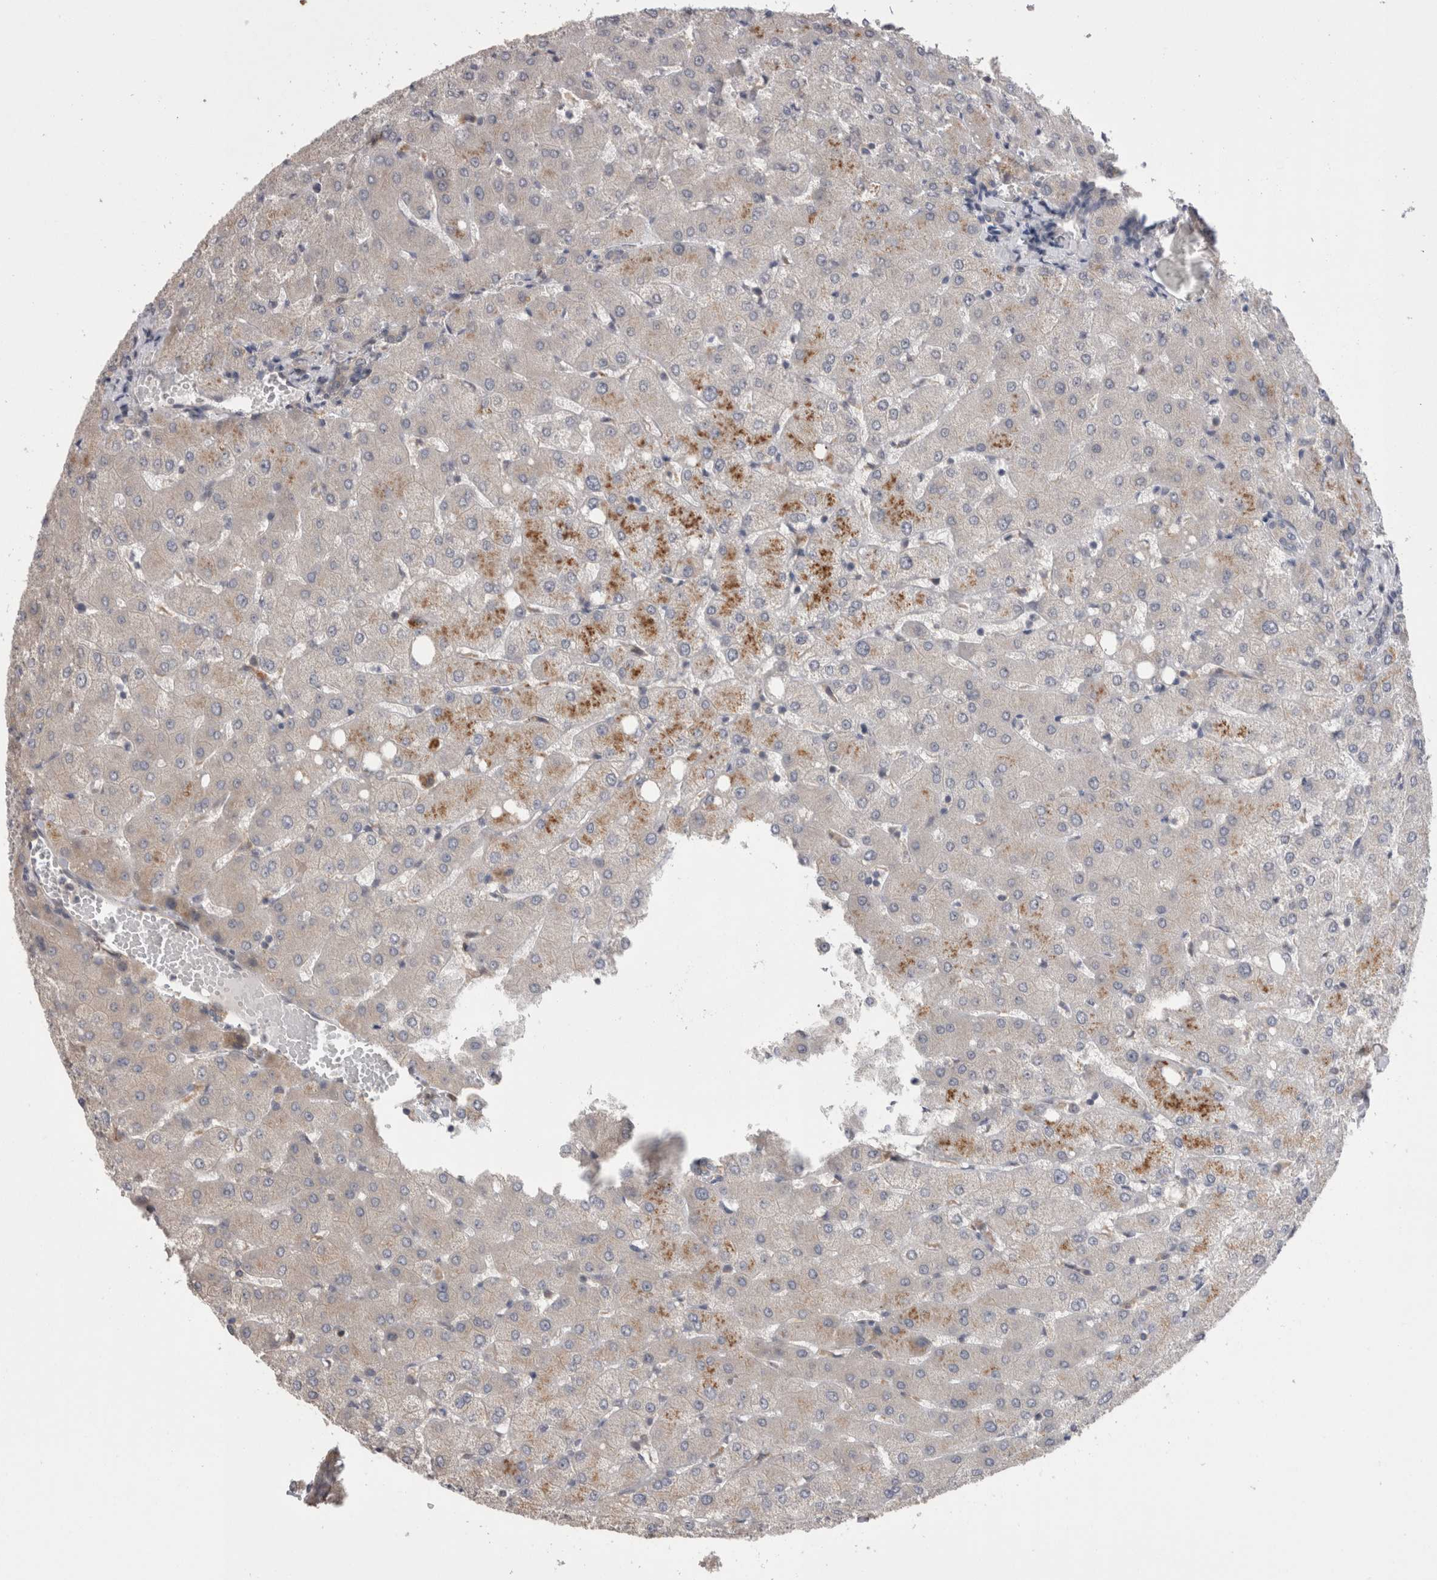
{"staining": {"intensity": "negative", "quantity": "none", "location": "none"}, "tissue": "liver", "cell_type": "Cholangiocytes", "image_type": "normal", "snomed": [{"axis": "morphology", "description": "Normal tissue, NOS"}, {"axis": "topography", "description": "Liver"}], "caption": "This is a image of IHC staining of benign liver, which shows no staining in cholangiocytes.", "gene": "DCTN6", "patient": {"sex": "female", "age": 54}}